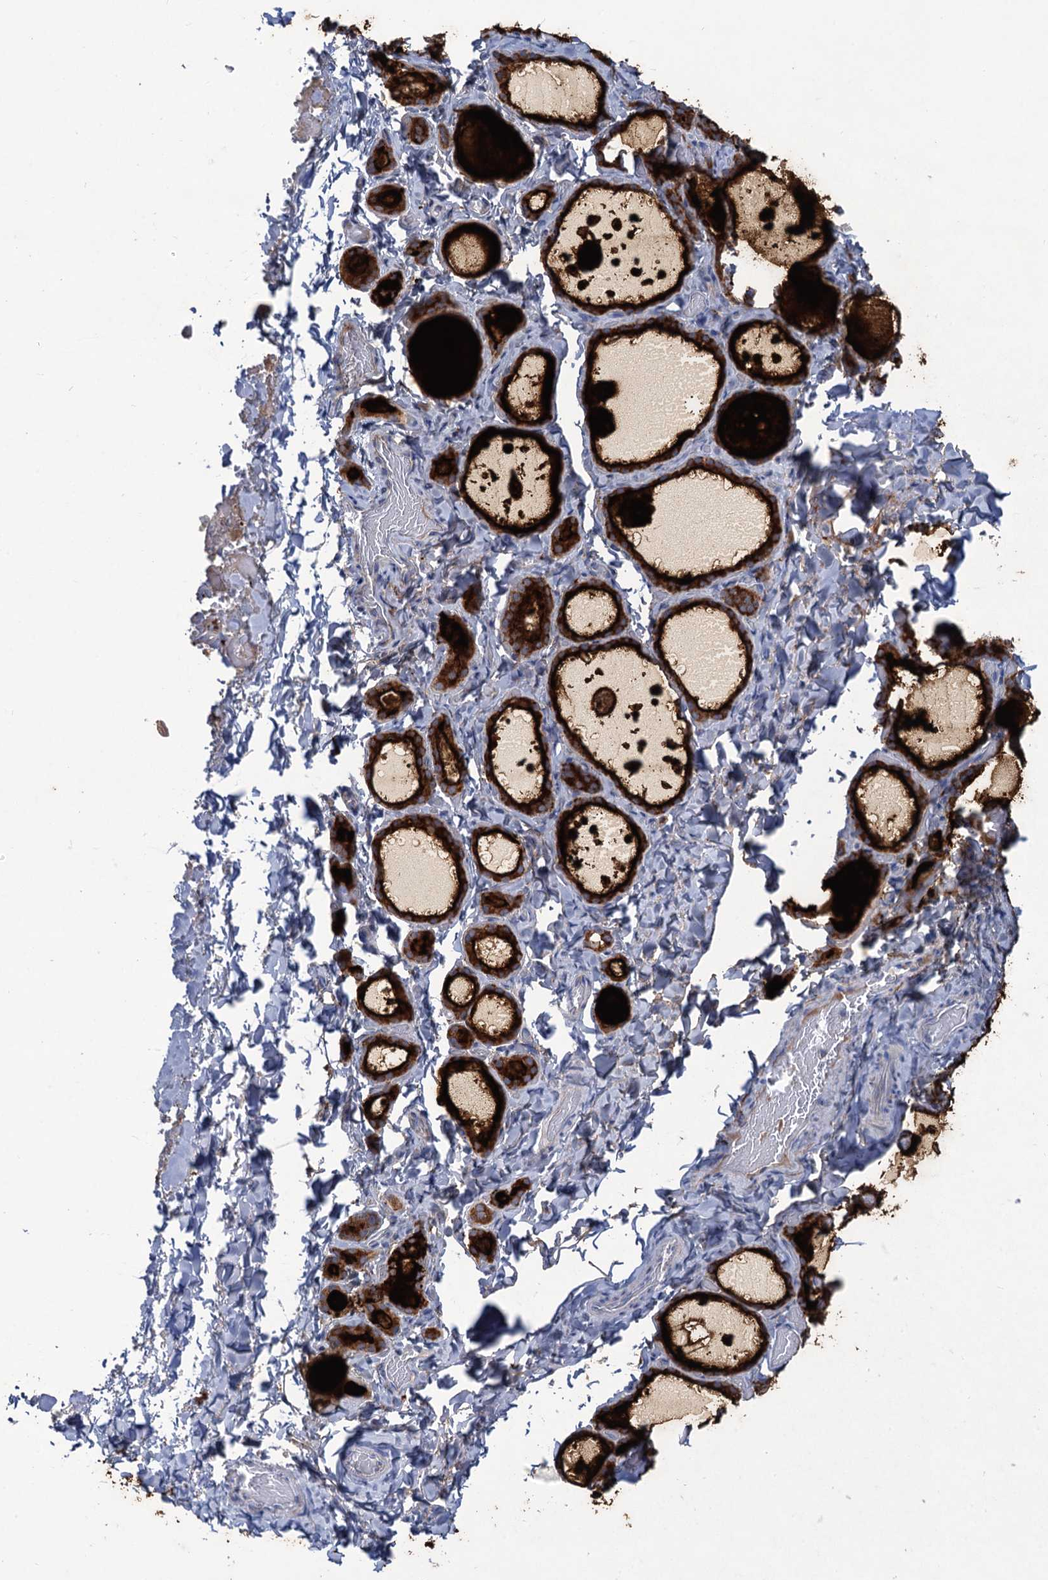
{"staining": {"intensity": "strong", "quantity": ">75%", "location": "cytoplasmic/membranous"}, "tissue": "thyroid gland", "cell_type": "Glandular cells", "image_type": "normal", "snomed": [{"axis": "morphology", "description": "Normal tissue, NOS"}, {"axis": "topography", "description": "Thyroid gland"}], "caption": "Human thyroid gland stained with a brown dye demonstrates strong cytoplasmic/membranous positive staining in approximately >75% of glandular cells.", "gene": "ANKS3", "patient": {"sex": "female", "age": 44}}